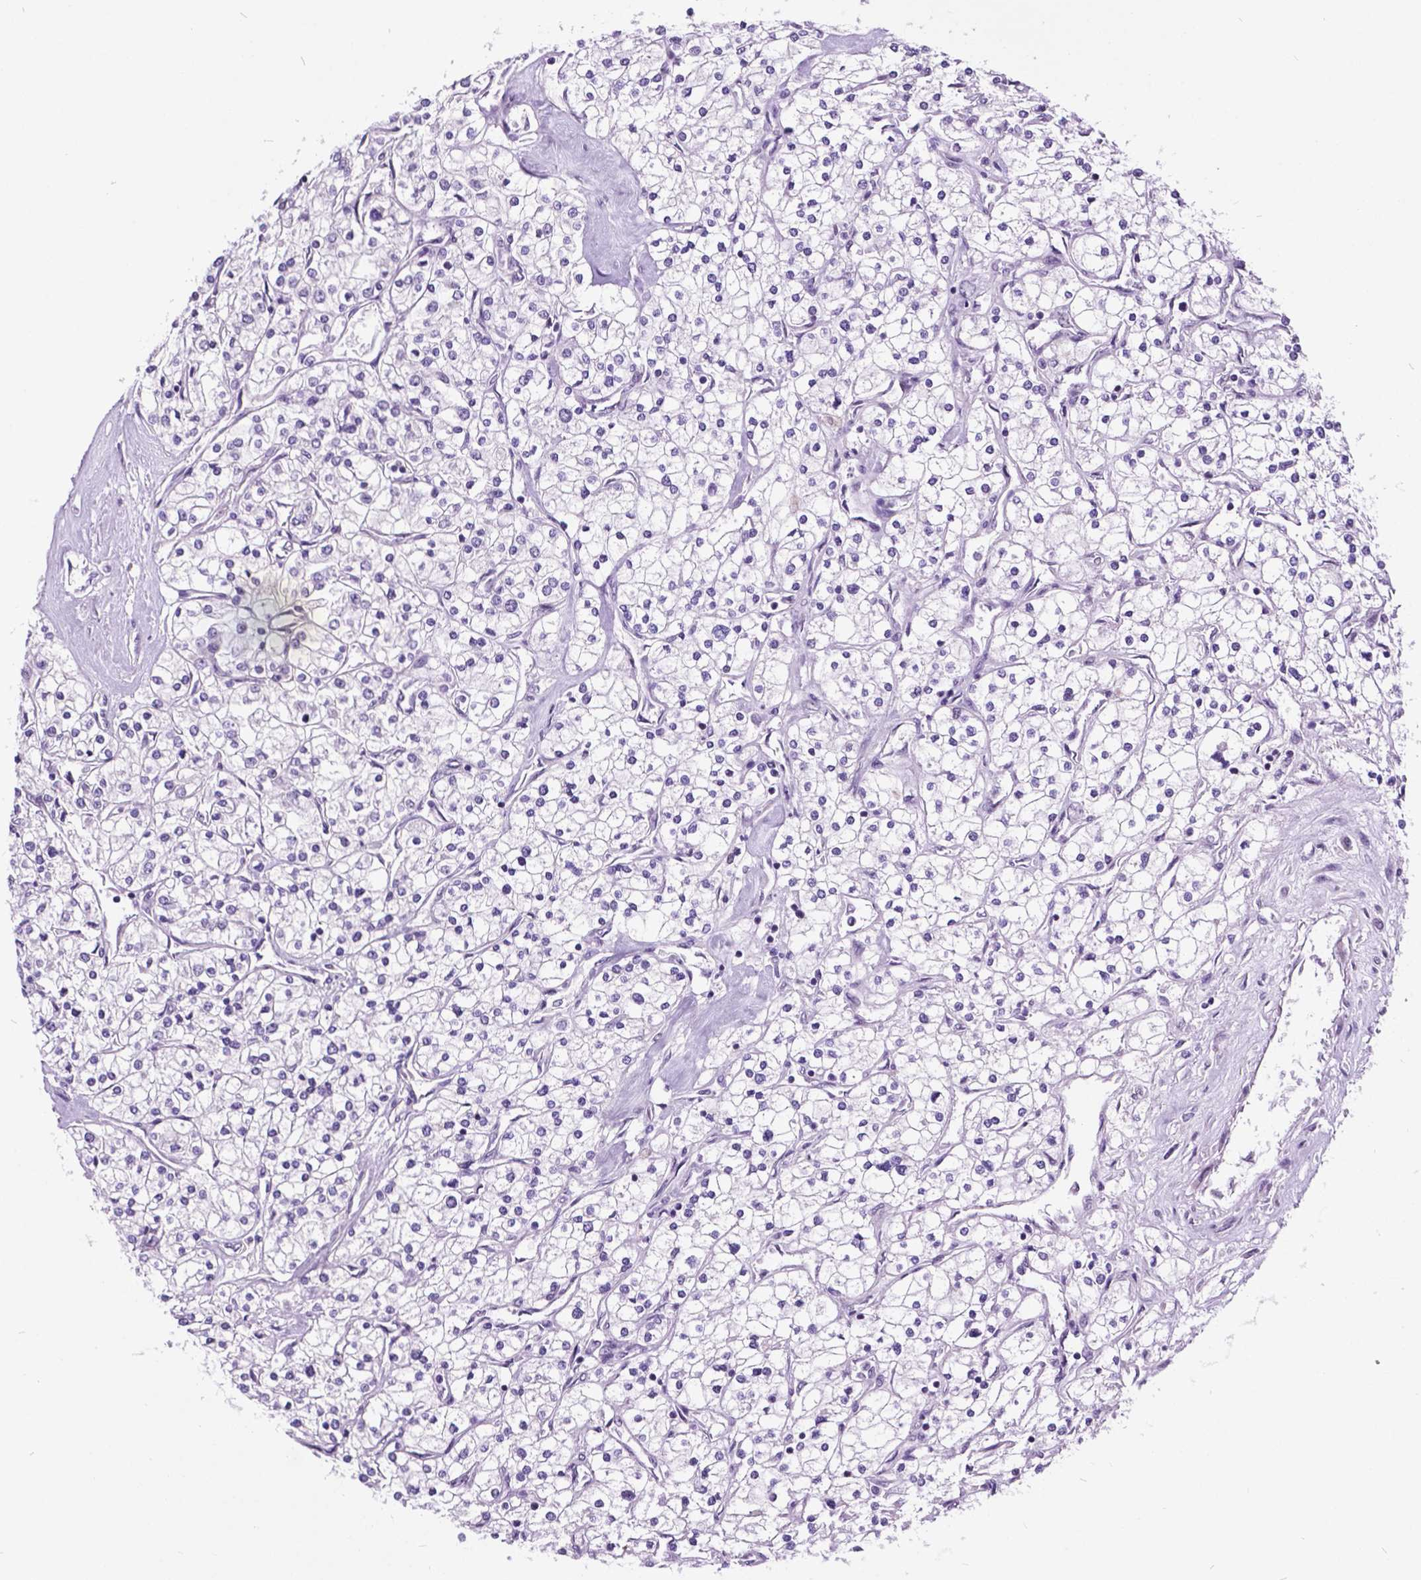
{"staining": {"intensity": "negative", "quantity": "none", "location": "none"}, "tissue": "renal cancer", "cell_type": "Tumor cells", "image_type": "cancer", "snomed": [{"axis": "morphology", "description": "Adenocarcinoma, NOS"}, {"axis": "topography", "description": "Kidney"}], "caption": "Immunohistochemical staining of human renal cancer (adenocarcinoma) exhibits no significant positivity in tumor cells. (IHC, brightfield microscopy, high magnification).", "gene": "DPF3", "patient": {"sex": "male", "age": 80}}